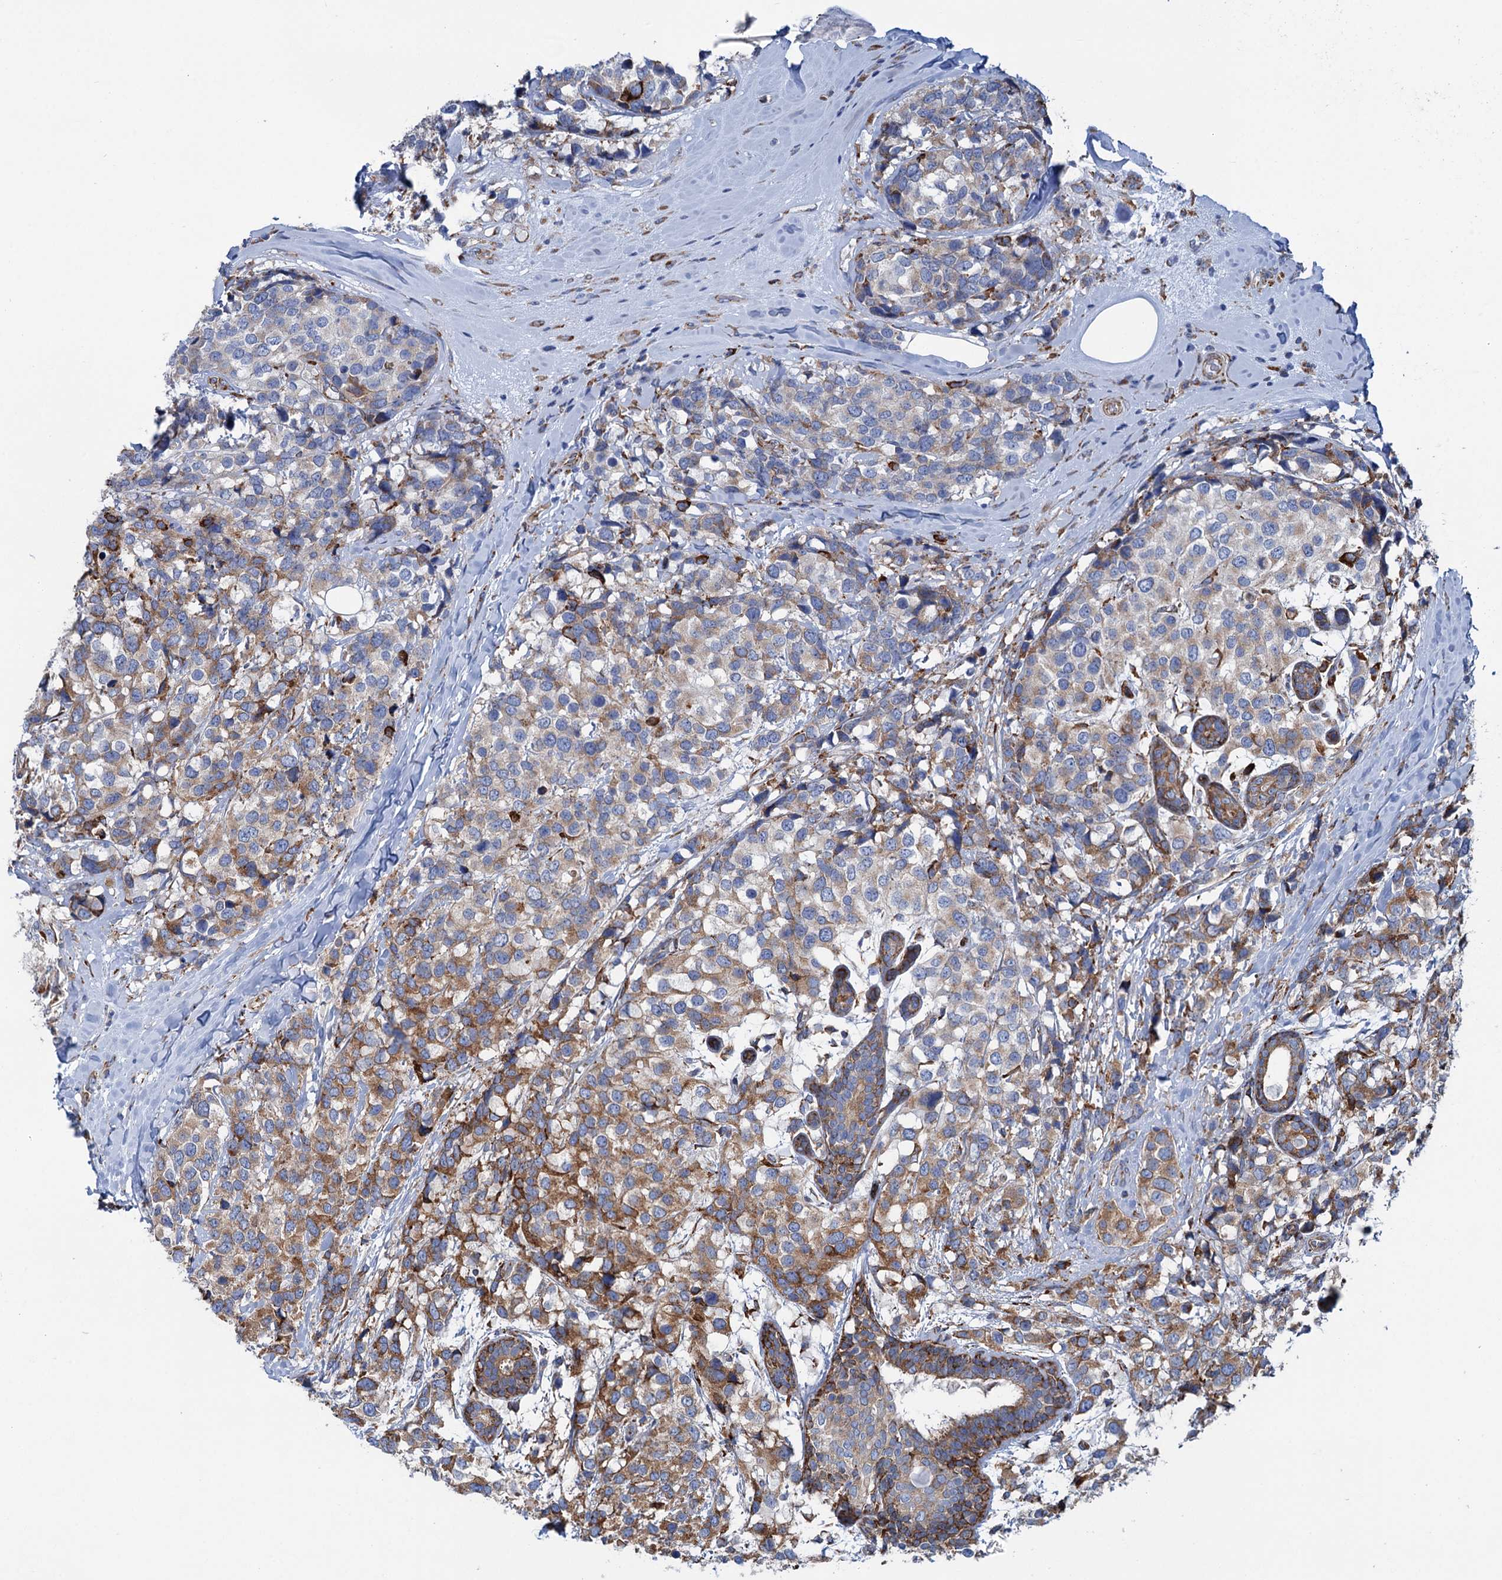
{"staining": {"intensity": "moderate", "quantity": "25%-75%", "location": "cytoplasmic/membranous"}, "tissue": "breast cancer", "cell_type": "Tumor cells", "image_type": "cancer", "snomed": [{"axis": "morphology", "description": "Lobular carcinoma"}, {"axis": "topography", "description": "Breast"}], "caption": "A medium amount of moderate cytoplasmic/membranous positivity is present in approximately 25%-75% of tumor cells in breast cancer tissue.", "gene": "SHE", "patient": {"sex": "female", "age": 59}}